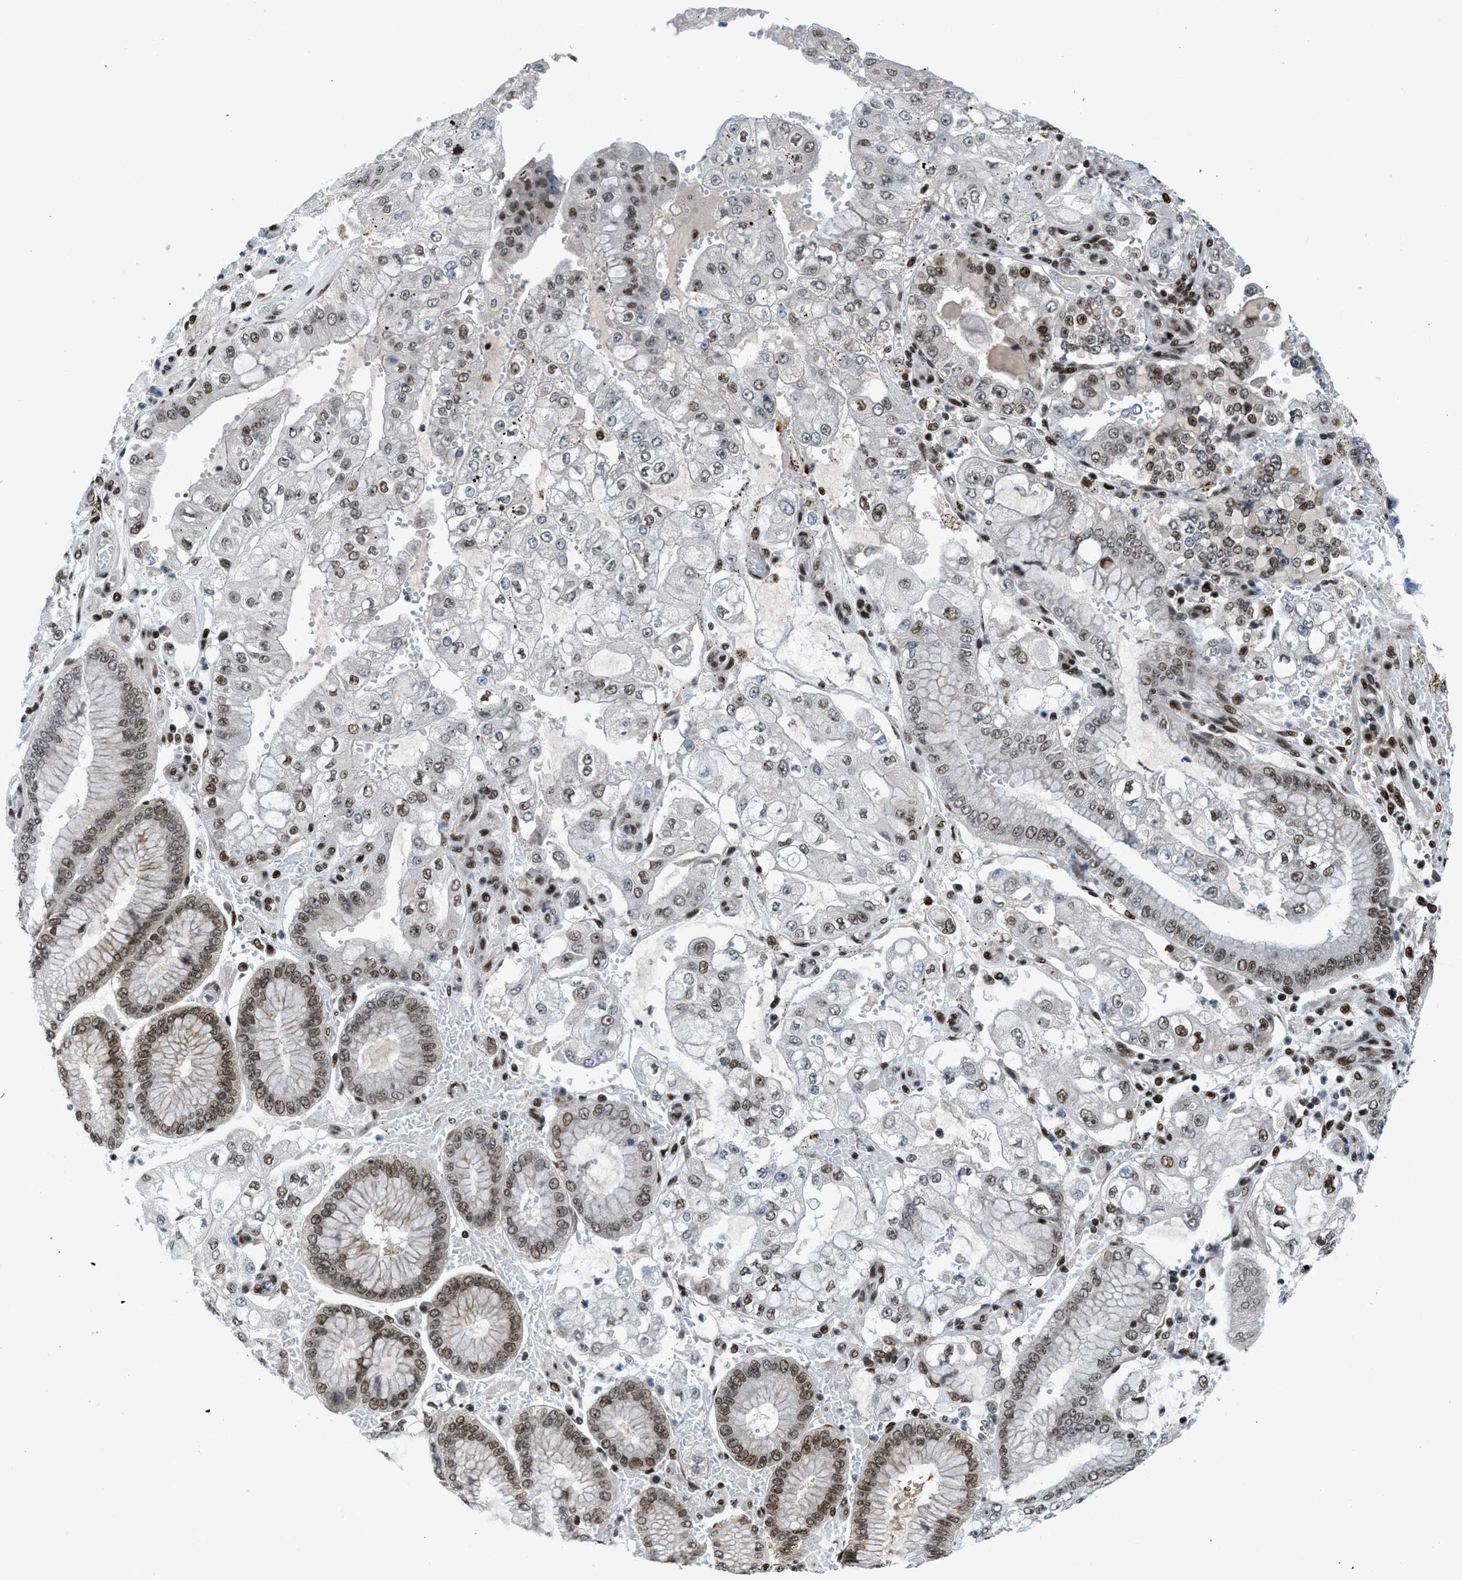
{"staining": {"intensity": "weak", "quantity": ">75%", "location": "nuclear"}, "tissue": "stomach cancer", "cell_type": "Tumor cells", "image_type": "cancer", "snomed": [{"axis": "morphology", "description": "Adenocarcinoma, NOS"}, {"axis": "topography", "description": "Stomach"}], "caption": "Stomach cancer tissue shows weak nuclear staining in approximately >75% of tumor cells, visualized by immunohistochemistry.", "gene": "RFX5", "patient": {"sex": "male", "age": 76}}